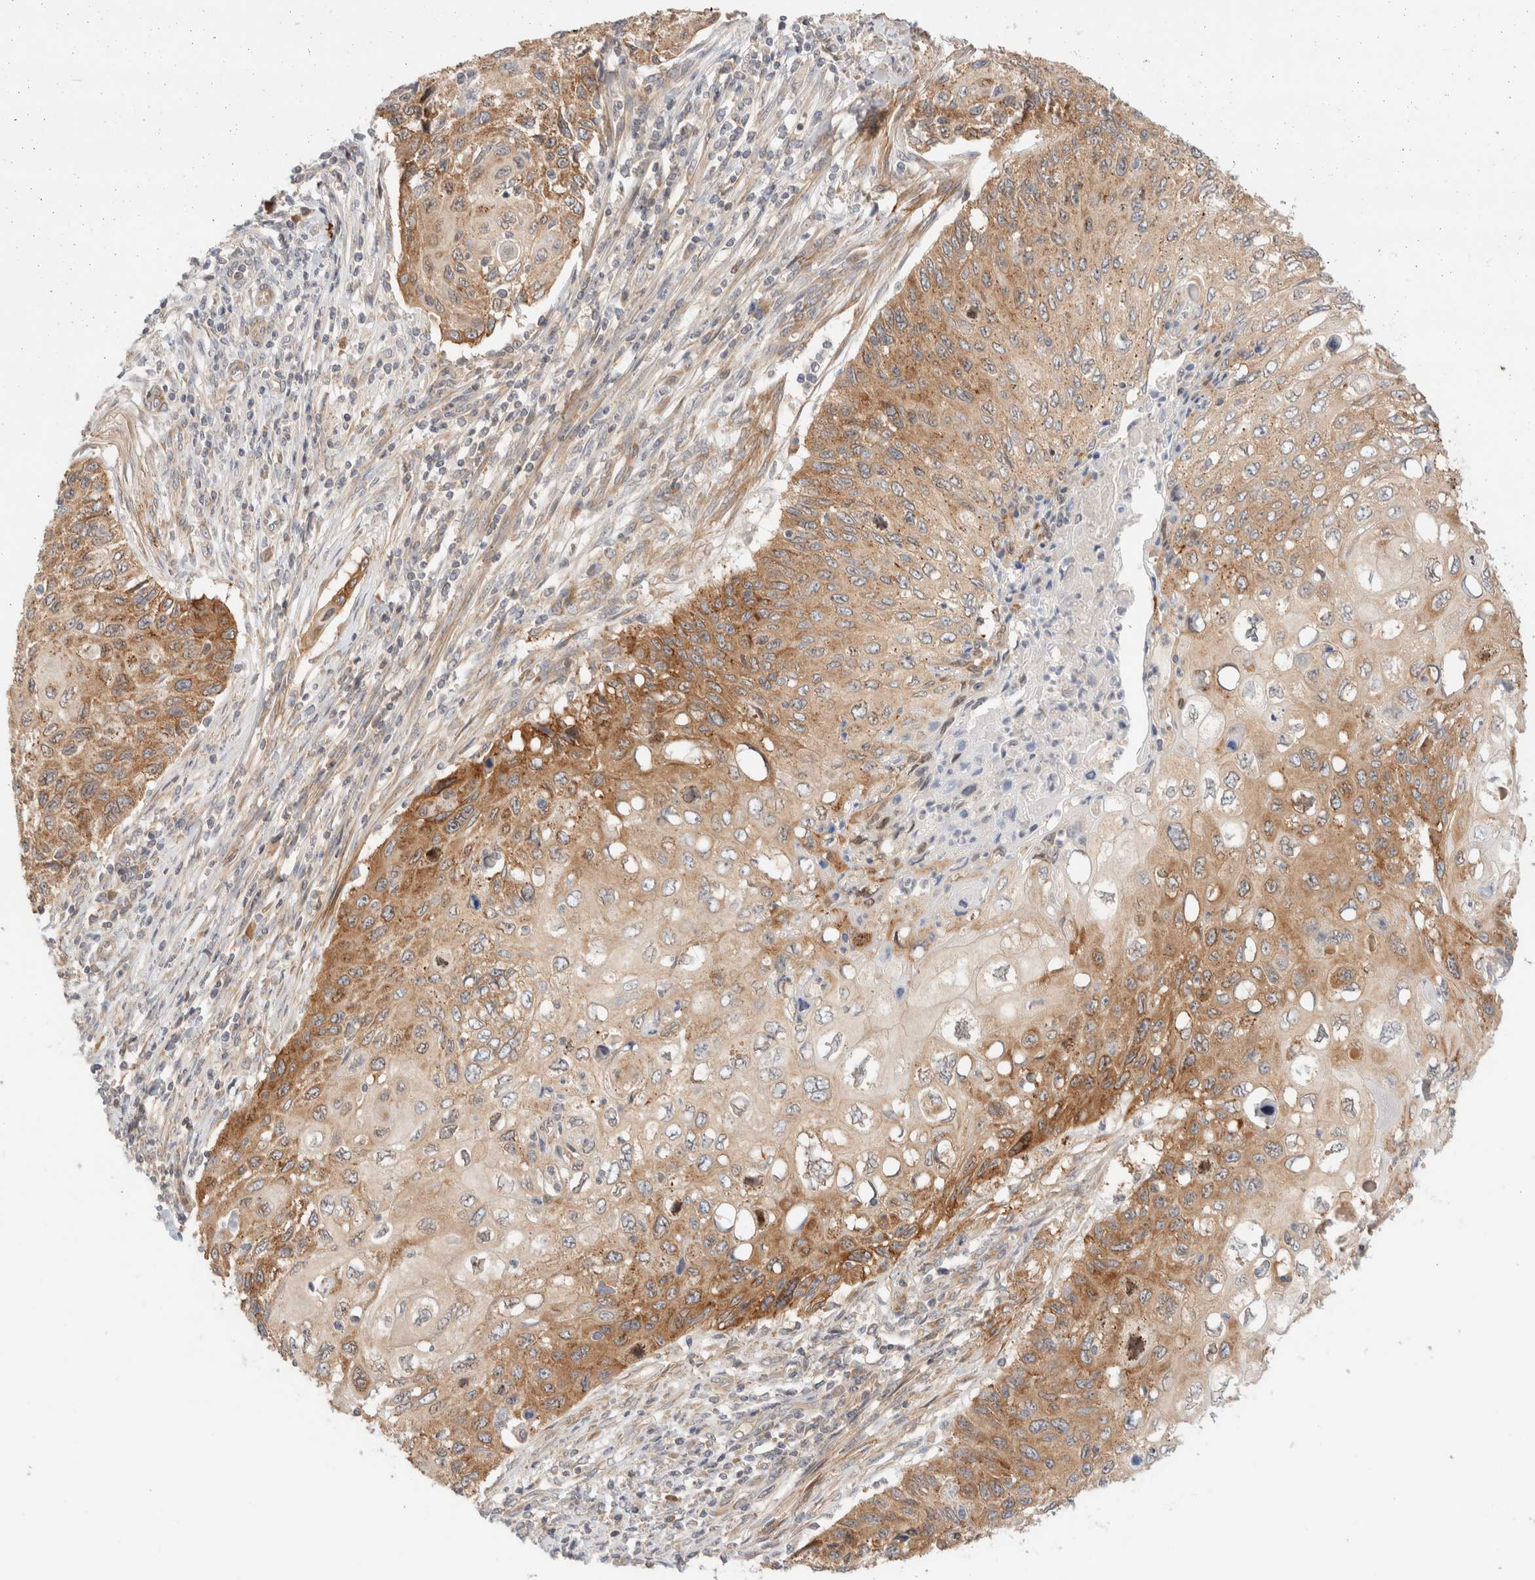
{"staining": {"intensity": "moderate", "quantity": ">75%", "location": "cytoplasmic/membranous"}, "tissue": "cervical cancer", "cell_type": "Tumor cells", "image_type": "cancer", "snomed": [{"axis": "morphology", "description": "Squamous cell carcinoma, NOS"}, {"axis": "topography", "description": "Cervix"}], "caption": "Protein expression analysis of cervical cancer (squamous cell carcinoma) reveals moderate cytoplasmic/membranous expression in about >75% of tumor cells.", "gene": "MARK3", "patient": {"sex": "female", "age": 70}}